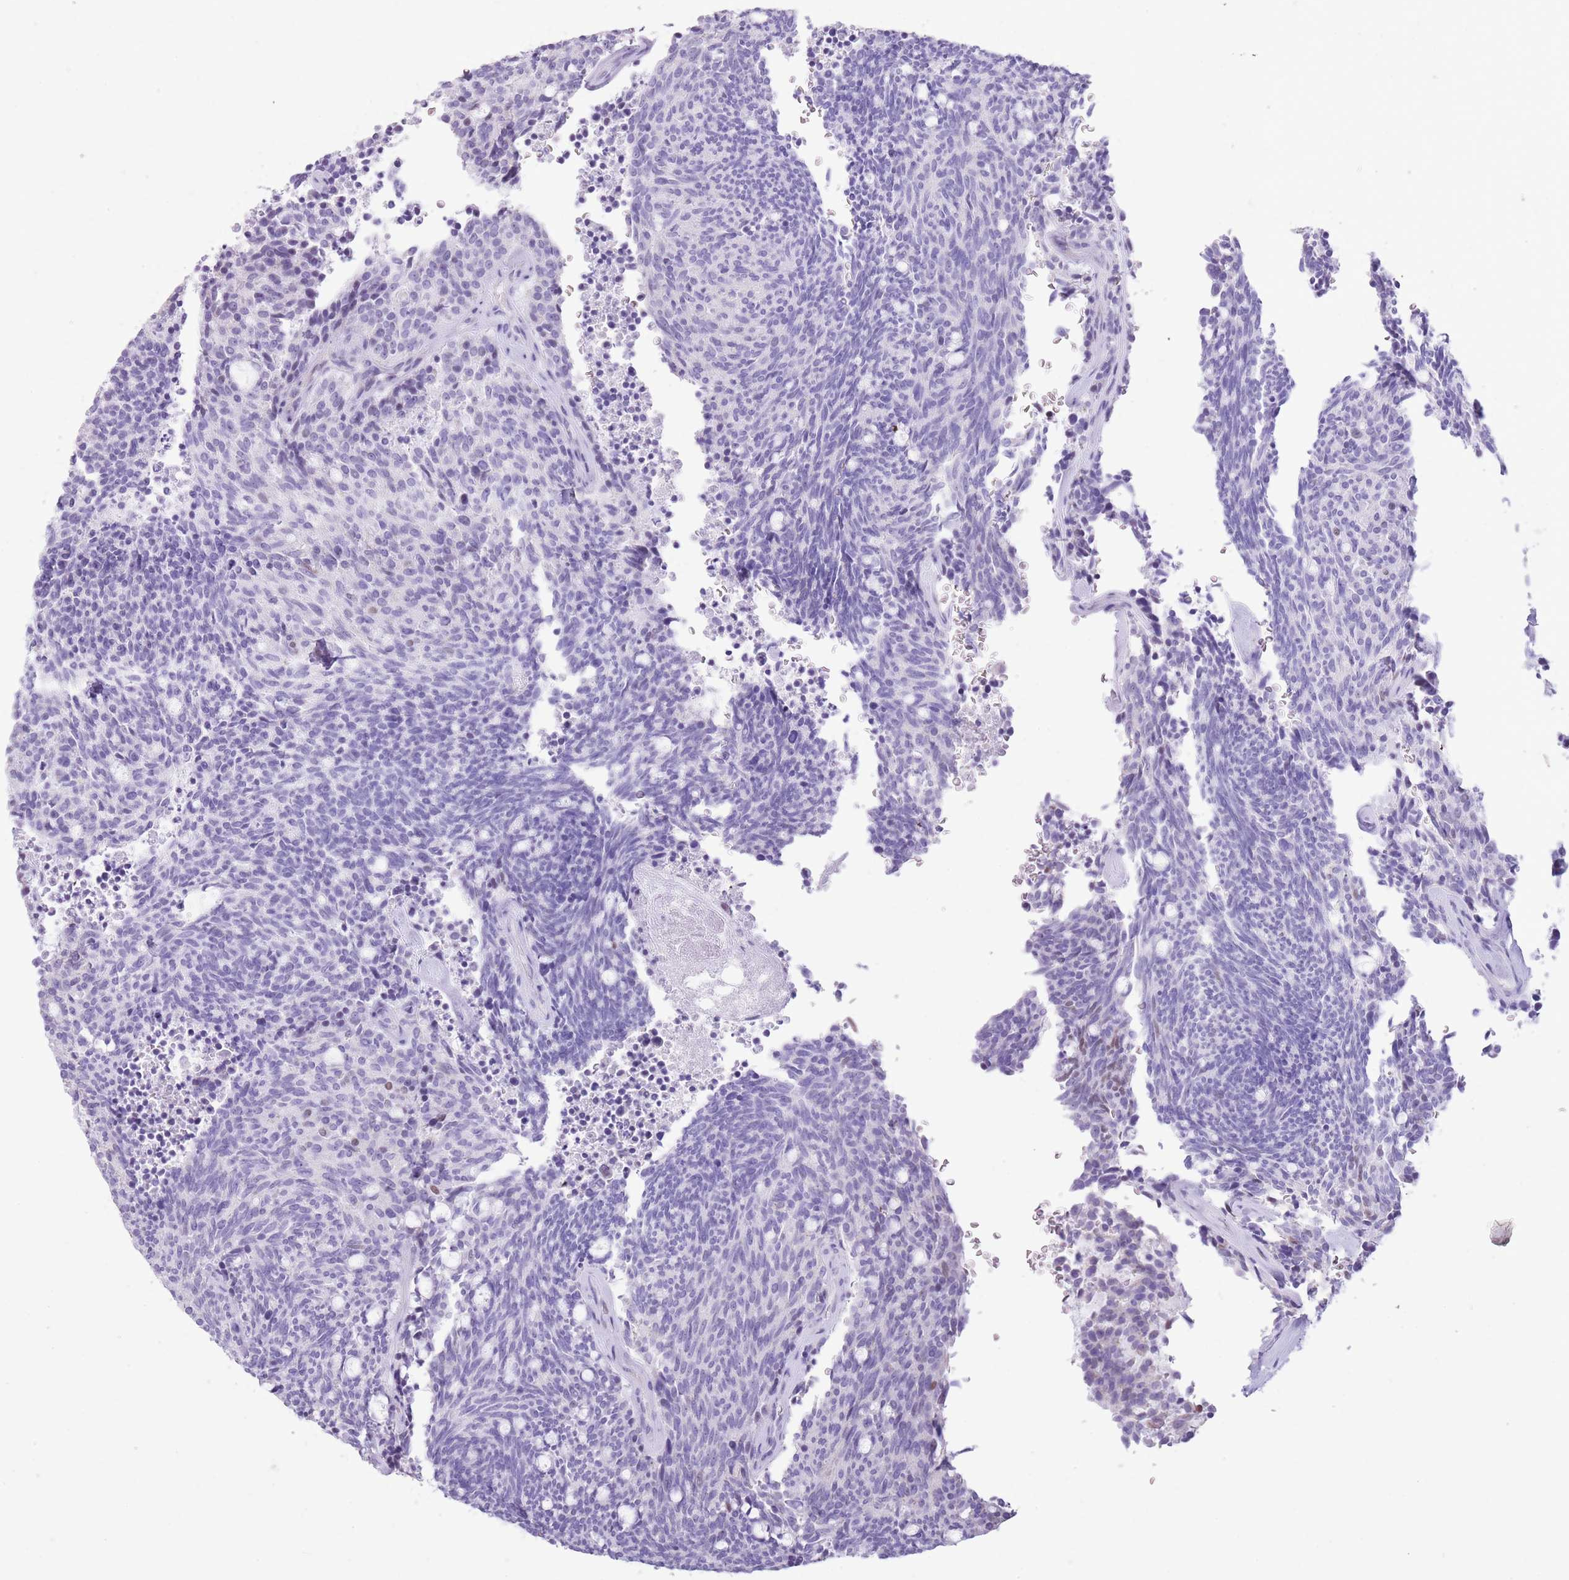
{"staining": {"intensity": "negative", "quantity": "none", "location": "none"}, "tissue": "carcinoid", "cell_type": "Tumor cells", "image_type": "cancer", "snomed": [{"axis": "morphology", "description": "Carcinoid, malignant, NOS"}, {"axis": "topography", "description": "Pancreas"}], "caption": "Tumor cells show no significant protein positivity in carcinoid.", "gene": "BCL11B", "patient": {"sex": "female", "age": 54}}